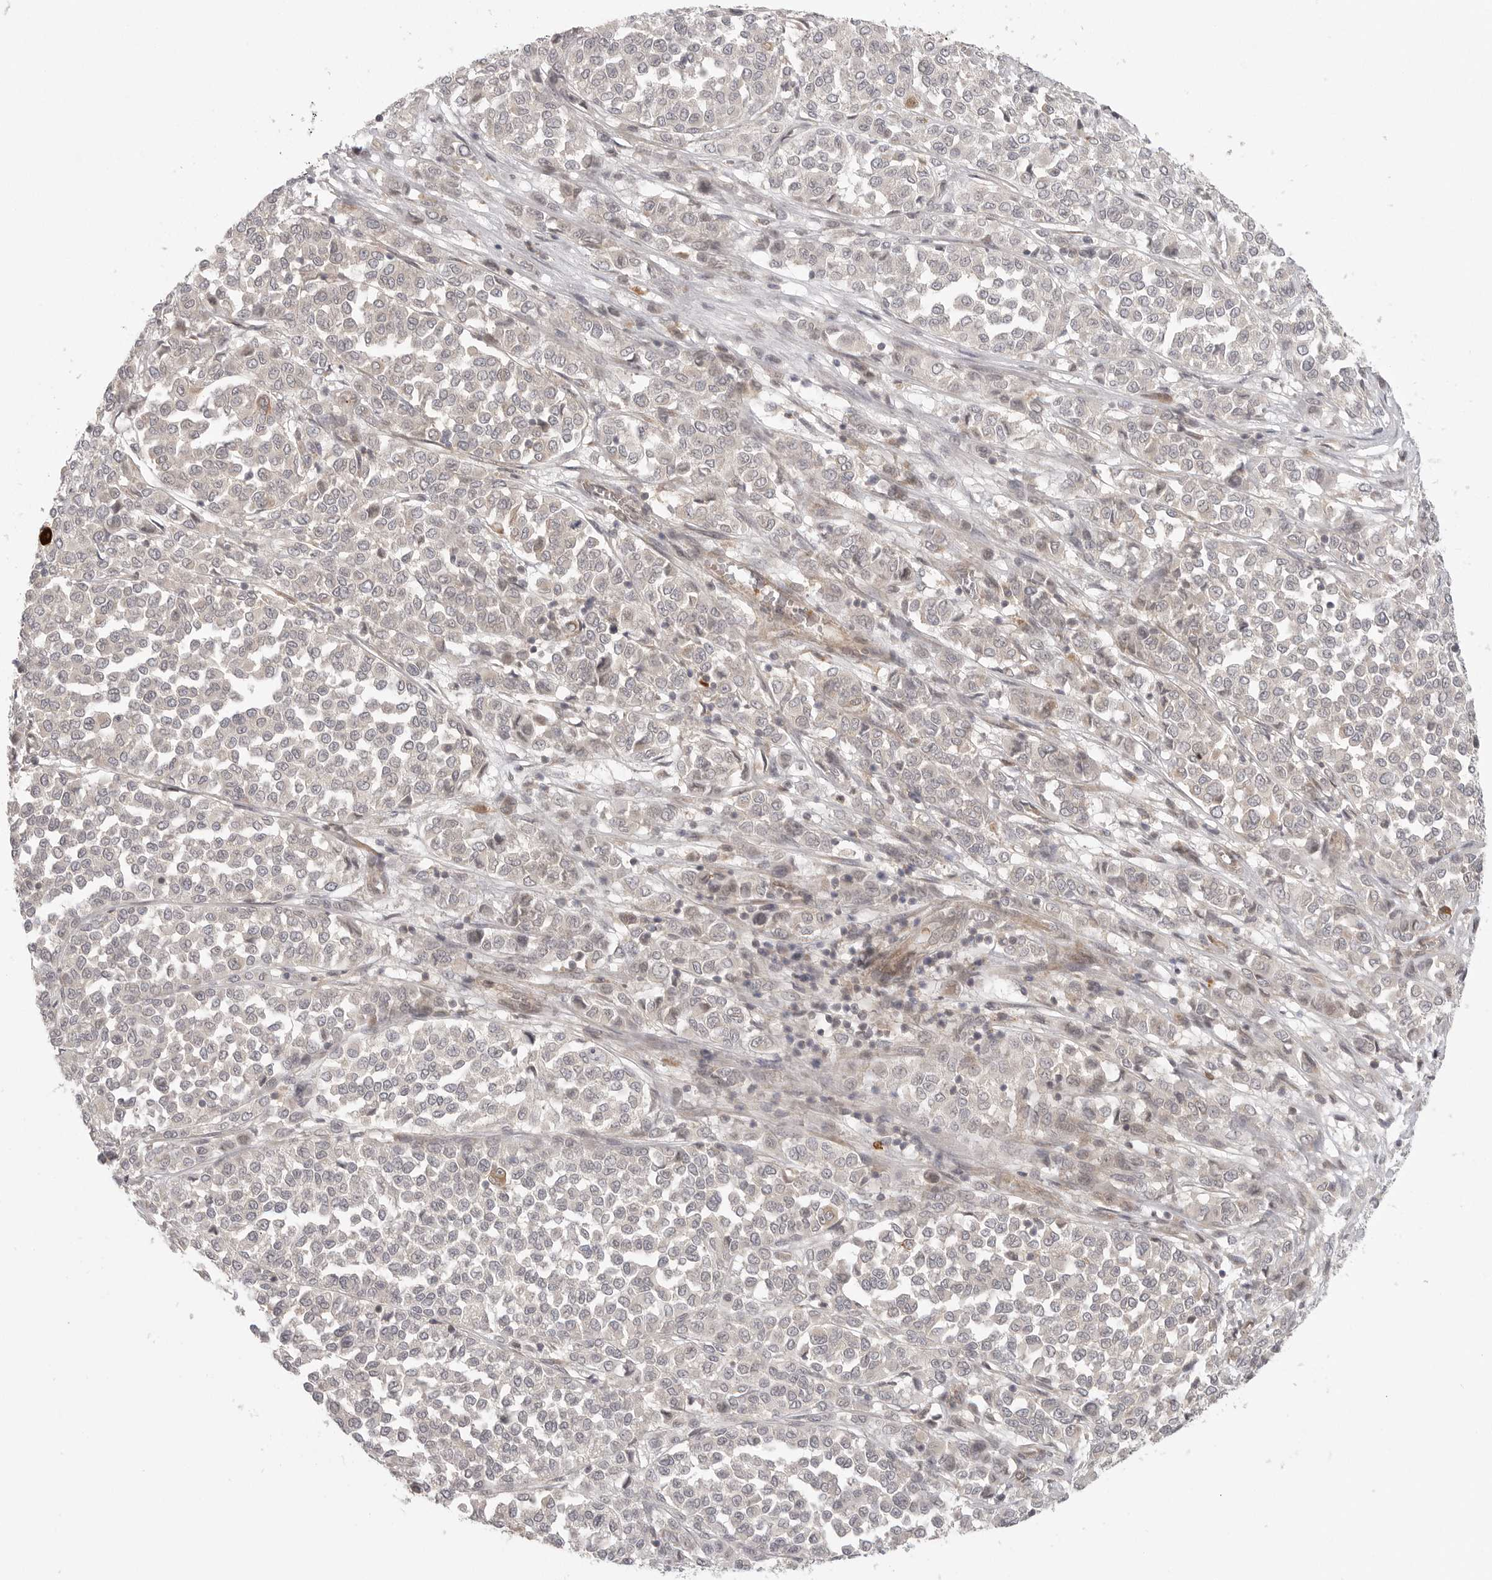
{"staining": {"intensity": "negative", "quantity": "none", "location": "none"}, "tissue": "melanoma", "cell_type": "Tumor cells", "image_type": "cancer", "snomed": [{"axis": "morphology", "description": "Malignant melanoma, Metastatic site"}, {"axis": "topography", "description": "Pancreas"}], "caption": "This micrograph is of melanoma stained with IHC to label a protein in brown with the nuclei are counter-stained blue. There is no expression in tumor cells. (DAB (3,3'-diaminobenzidine) IHC with hematoxylin counter stain).", "gene": "CCPG1", "patient": {"sex": "female", "age": 30}}